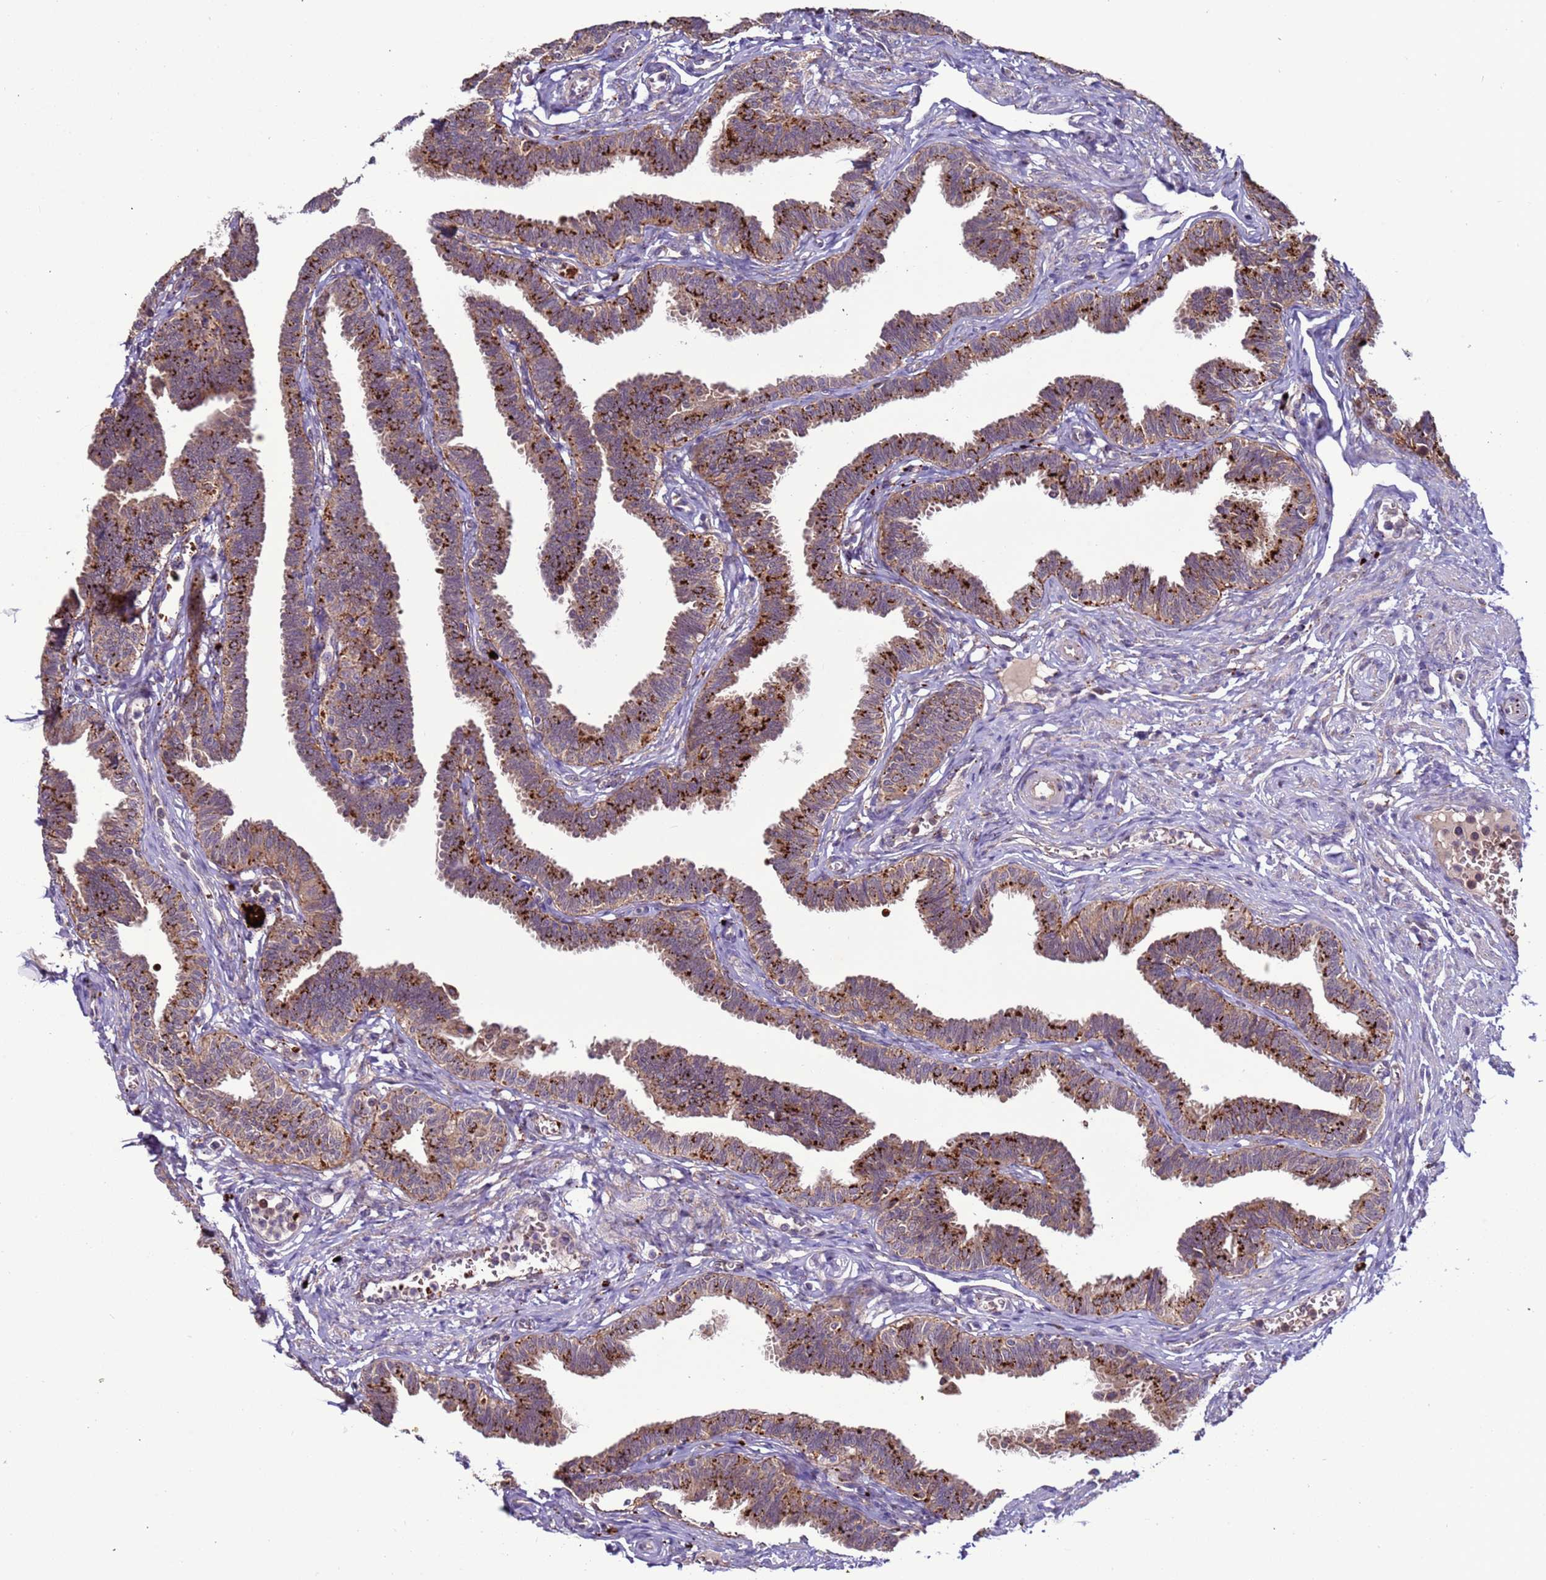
{"staining": {"intensity": "strong", "quantity": ">75%", "location": "cytoplasmic/membranous"}, "tissue": "fallopian tube", "cell_type": "Glandular cells", "image_type": "normal", "snomed": [{"axis": "morphology", "description": "Normal tissue, NOS"}, {"axis": "topography", "description": "Fallopian tube"}, {"axis": "topography", "description": "Ovary"}], "caption": "DAB immunohistochemical staining of unremarkable human fallopian tube reveals strong cytoplasmic/membranous protein positivity in about >75% of glandular cells.", "gene": "VPS36", "patient": {"sex": "female", "age": 23}}